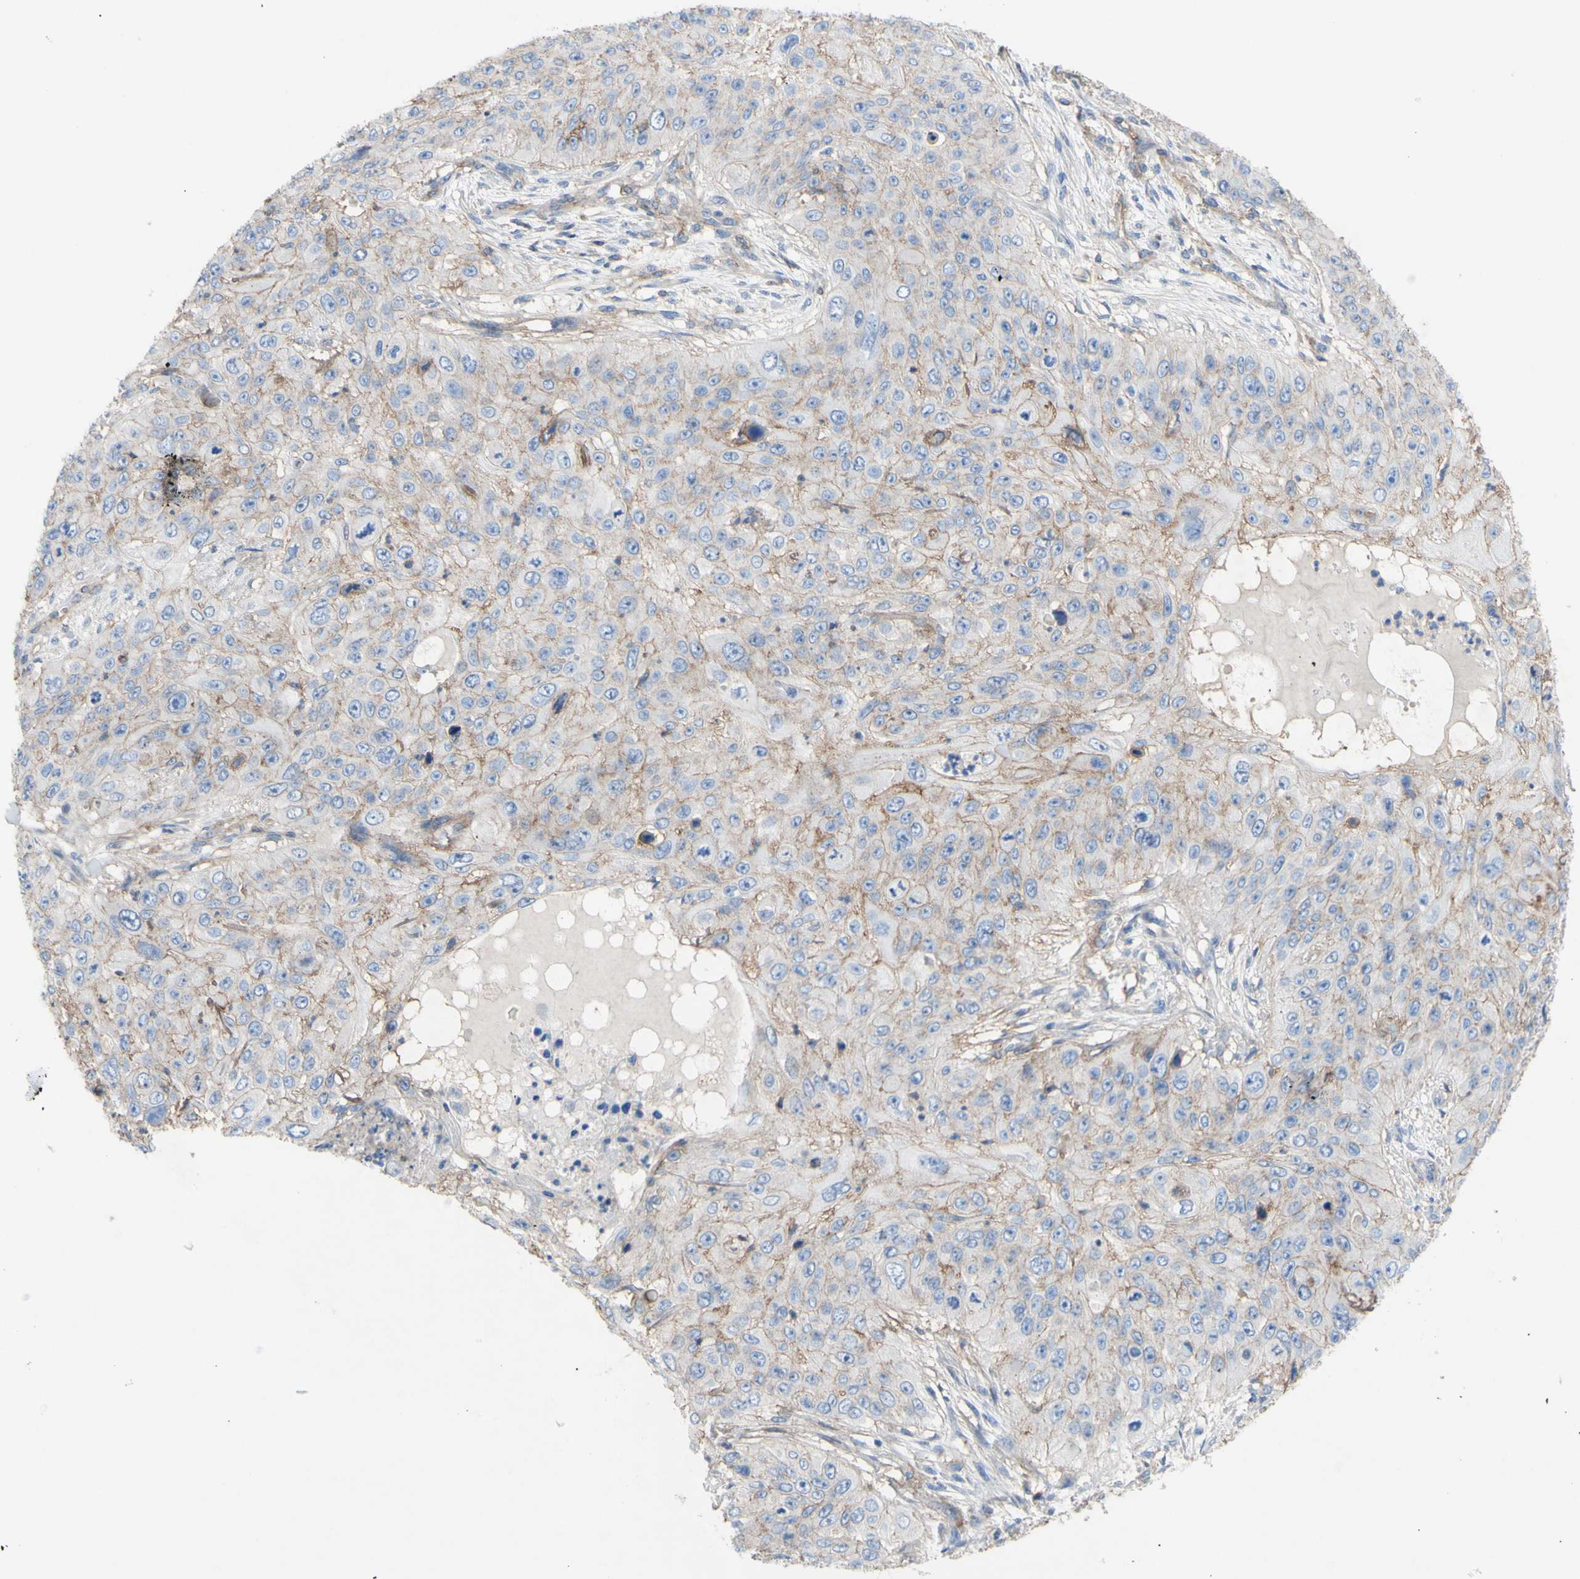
{"staining": {"intensity": "strong", "quantity": ">75%", "location": "cytoplasmic/membranous"}, "tissue": "skin cancer", "cell_type": "Tumor cells", "image_type": "cancer", "snomed": [{"axis": "morphology", "description": "Squamous cell carcinoma, NOS"}, {"axis": "topography", "description": "Skin"}], "caption": "Immunohistochemistry (DAB (3,3'-diaminobenzidine)) staining of skin cancer (squamous cell carcinoma) shows strong cytoplasmic/membranous protein staining in about >75% of tumor cells.", "gene": "ATP2A3", "patient": {"sex": "female", "age": 80}}